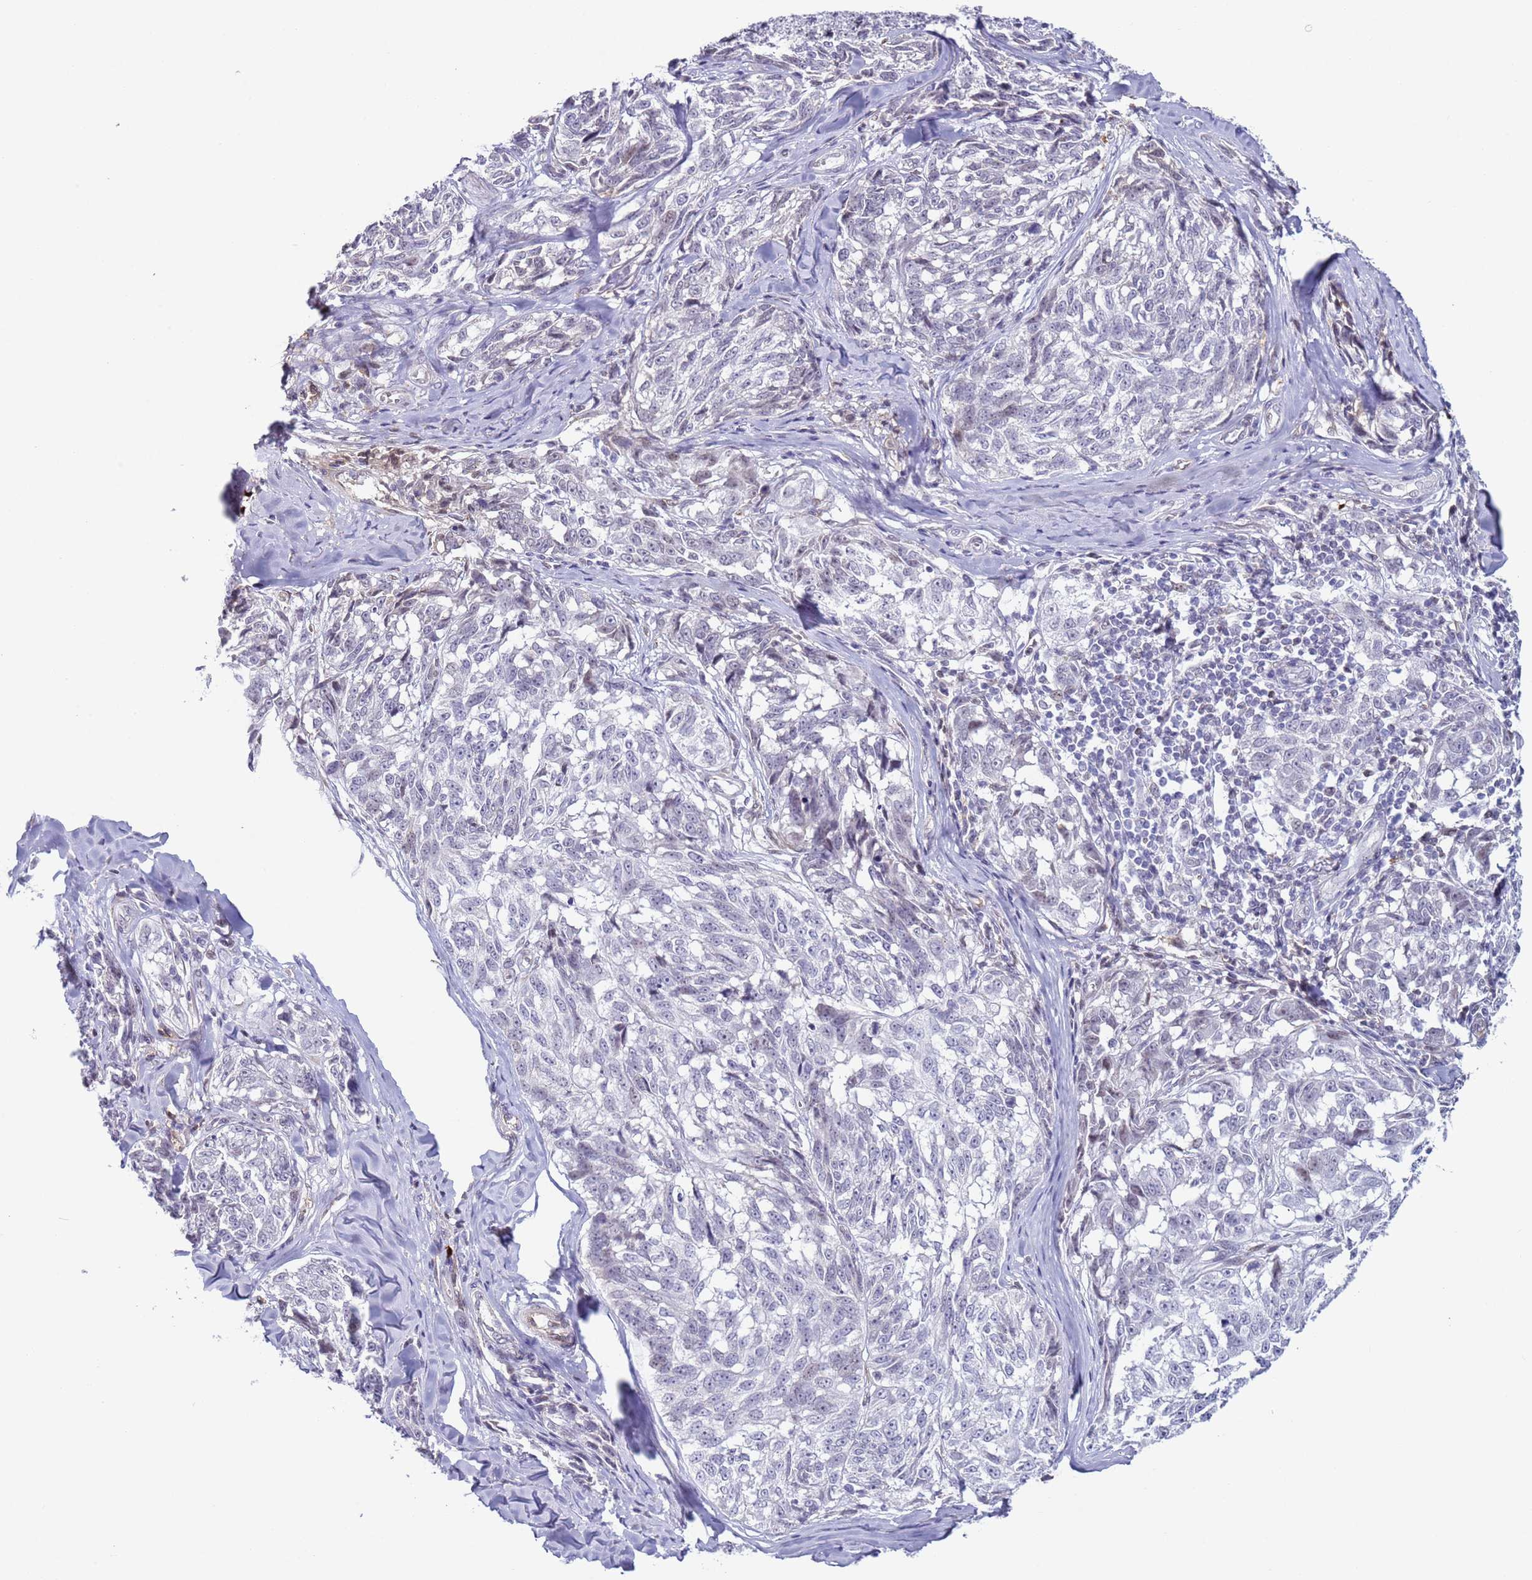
{"staining": {"intensity": "negative", "quantity": "none", "location": "none"}, "tissue": "melanoma", "cell_type": "Tumor cells", "image_type": "cancer", "snomed": [{"axis": "morphology", "description": "Normal tissue, NOS"}, {"axis": "morphology", "description": "Malignant melanoma, NOS"}, {"axis": "topography", "description": "Skin"}], "caption": "This is an immunohistochemistry (IHC) photomicrograph of malignant melanoma. There is no staining in tumor cells.", "gene": "NPAP1", "patient": {"sex": "female", "age": 64}}